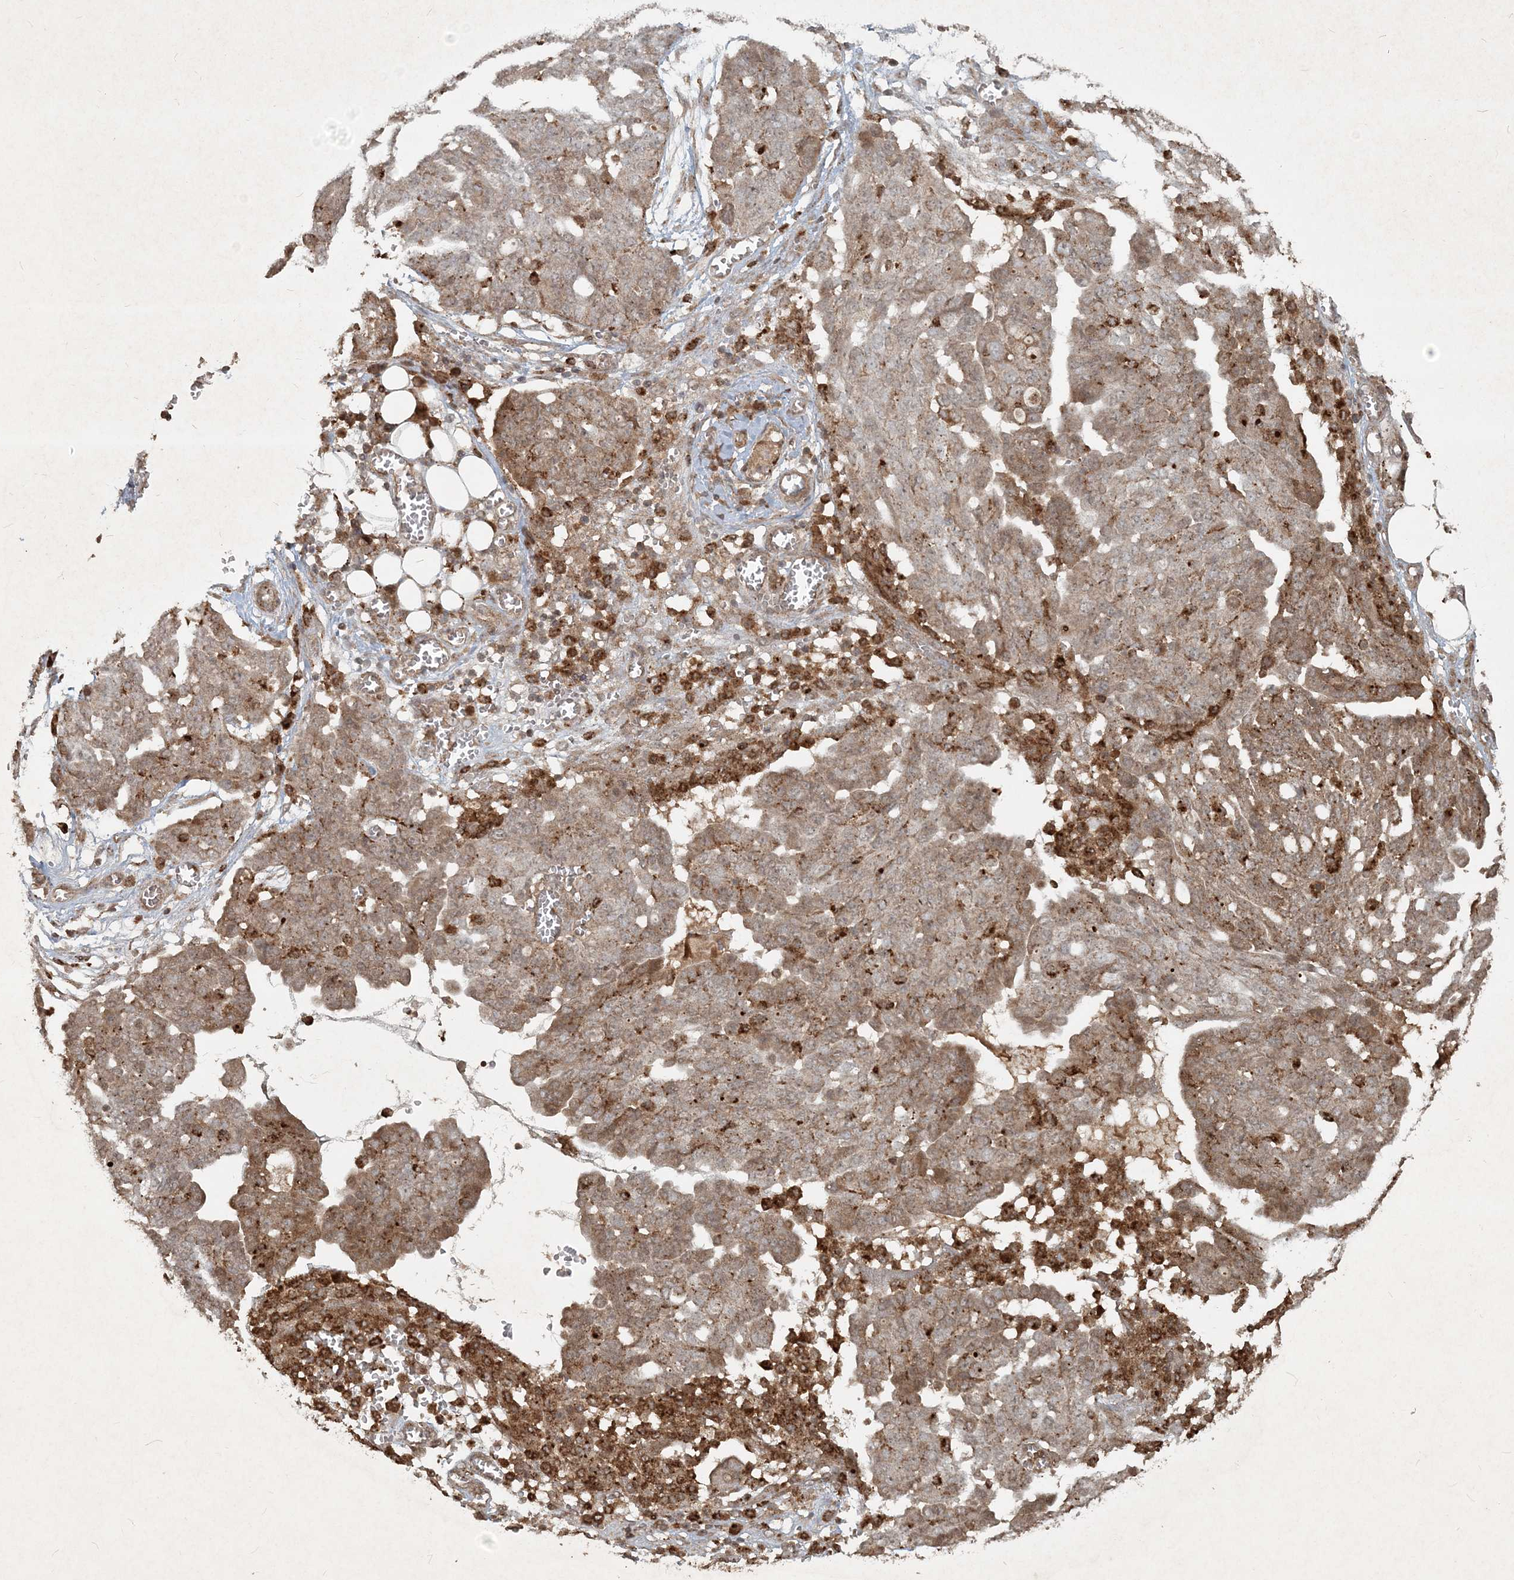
{"staining": {"intensity": "weak", "quantity": ">75%", "location": "cytoplasmic/membranous"}, "tissue": "ovarian cancer", "cell_type": "Tumor cells", "image_type": "cancer", "snomed": [{"axis": "morphology", "description": "Cystadenocarcinoma, serous, NOS"}, {"axis": "topography", "description": "Soft tissue"}, {"axis": "topography", "description": "Ovary"}], "caption": "Immunohistochemical staining of serous cystadenocarcinoma (ovarian) displays low levels of weak cytoplasmic/membranous positivity in about >75% of tumor cells. The staining was performed using DAB, with brown indicating positive protein expression. Nuclei are stained blue with hematoxylin.", "gene": "NARS1", "patient": {"sex": "female", "age": 57}}